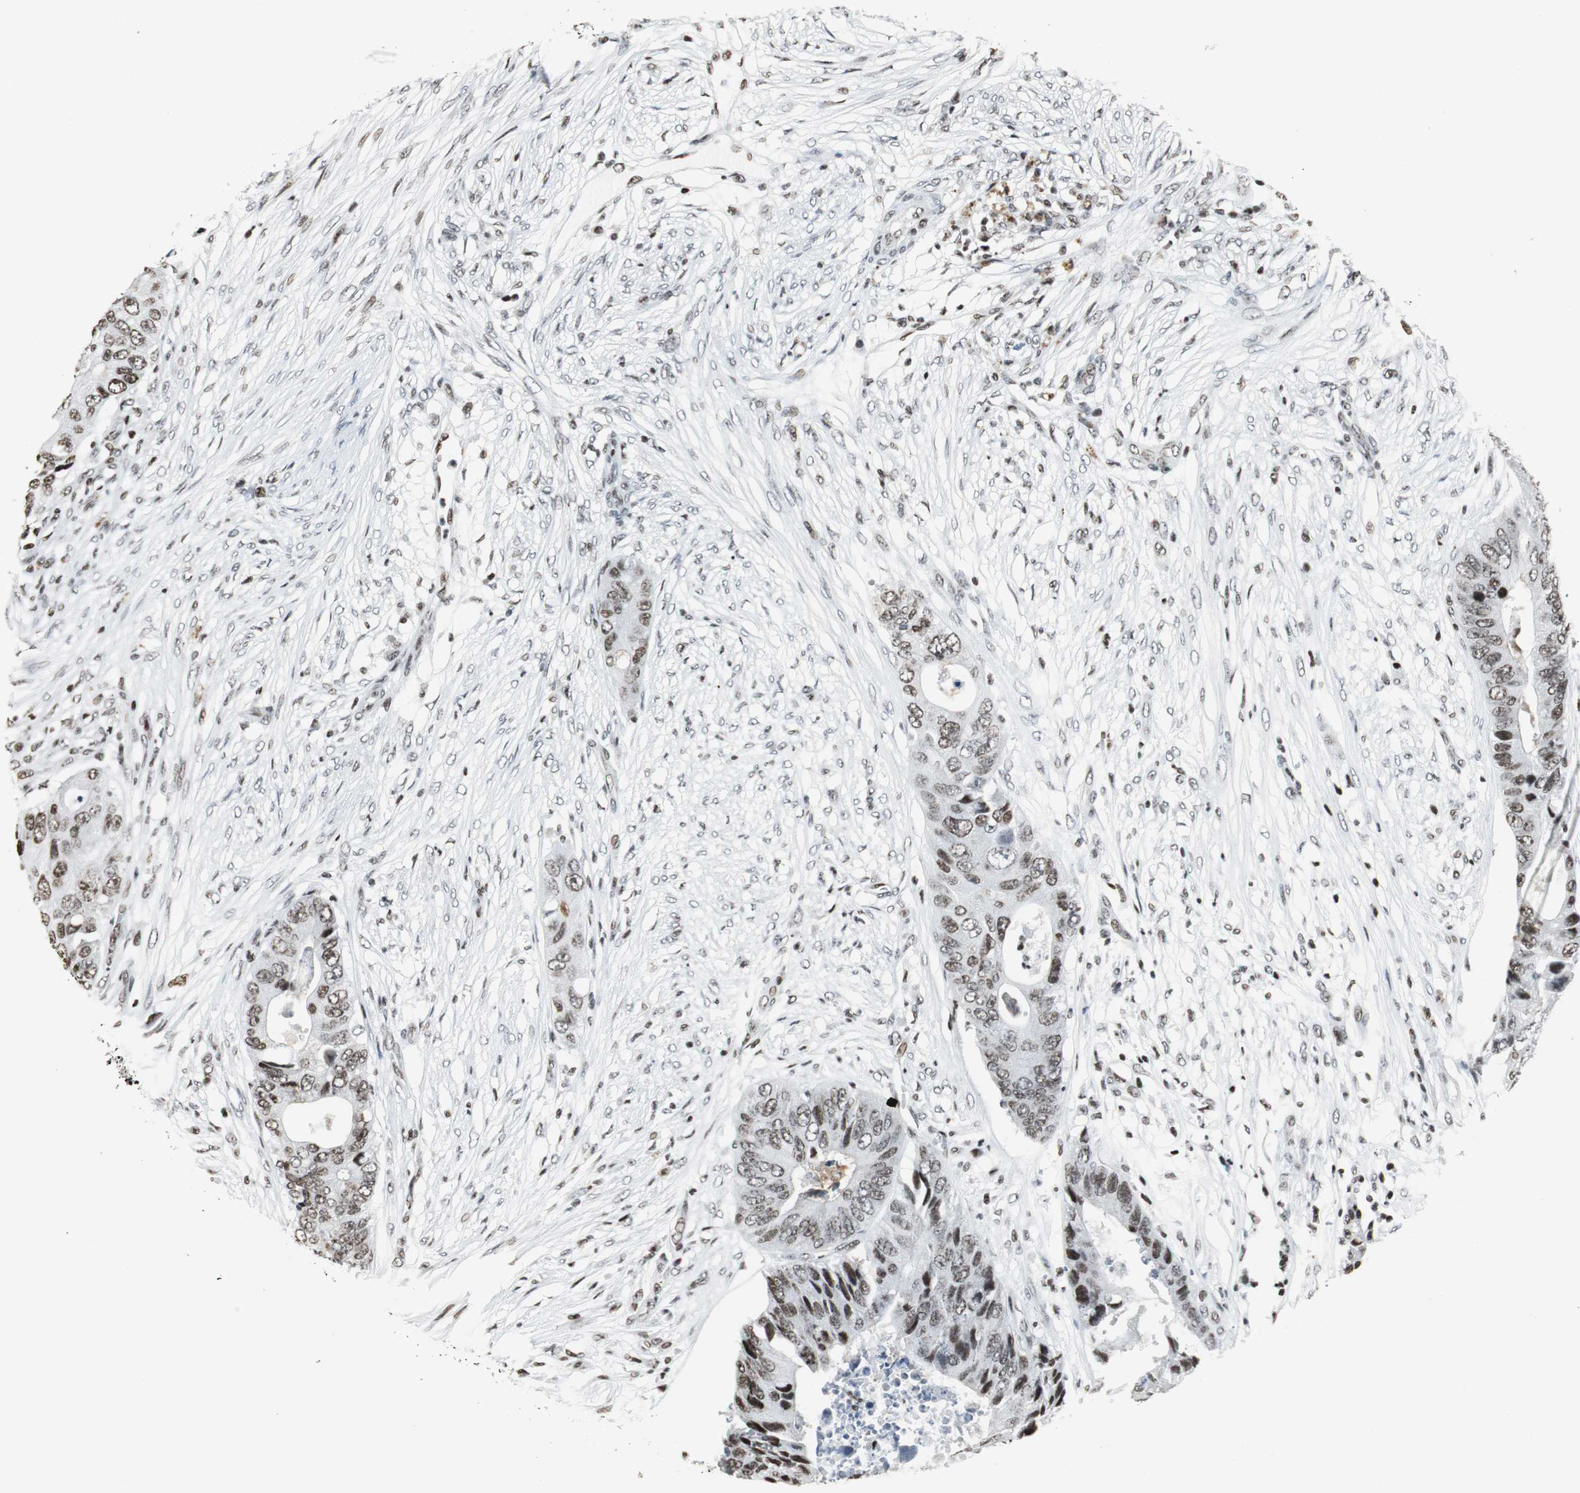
{"staining": {"intensity": "weak", "quantity": ">75%", "location": "nuclear"}, "tissue": "colorectal cancer", "cell_type": "Tumor cells", "image_type": "cancer", "snomed": [{"axis": "morphology", "description": "Adenocarcinoma, NOS"}, {"axis": "topography", "description": "Colon"}], "caption": "A brown stain labels weak nuclear positivity of a protein in colorectal cancer (adenocarcinoma) tumor cells.", "gene": "RBBP4", "patient": {"sex": "male", "age": 71}}